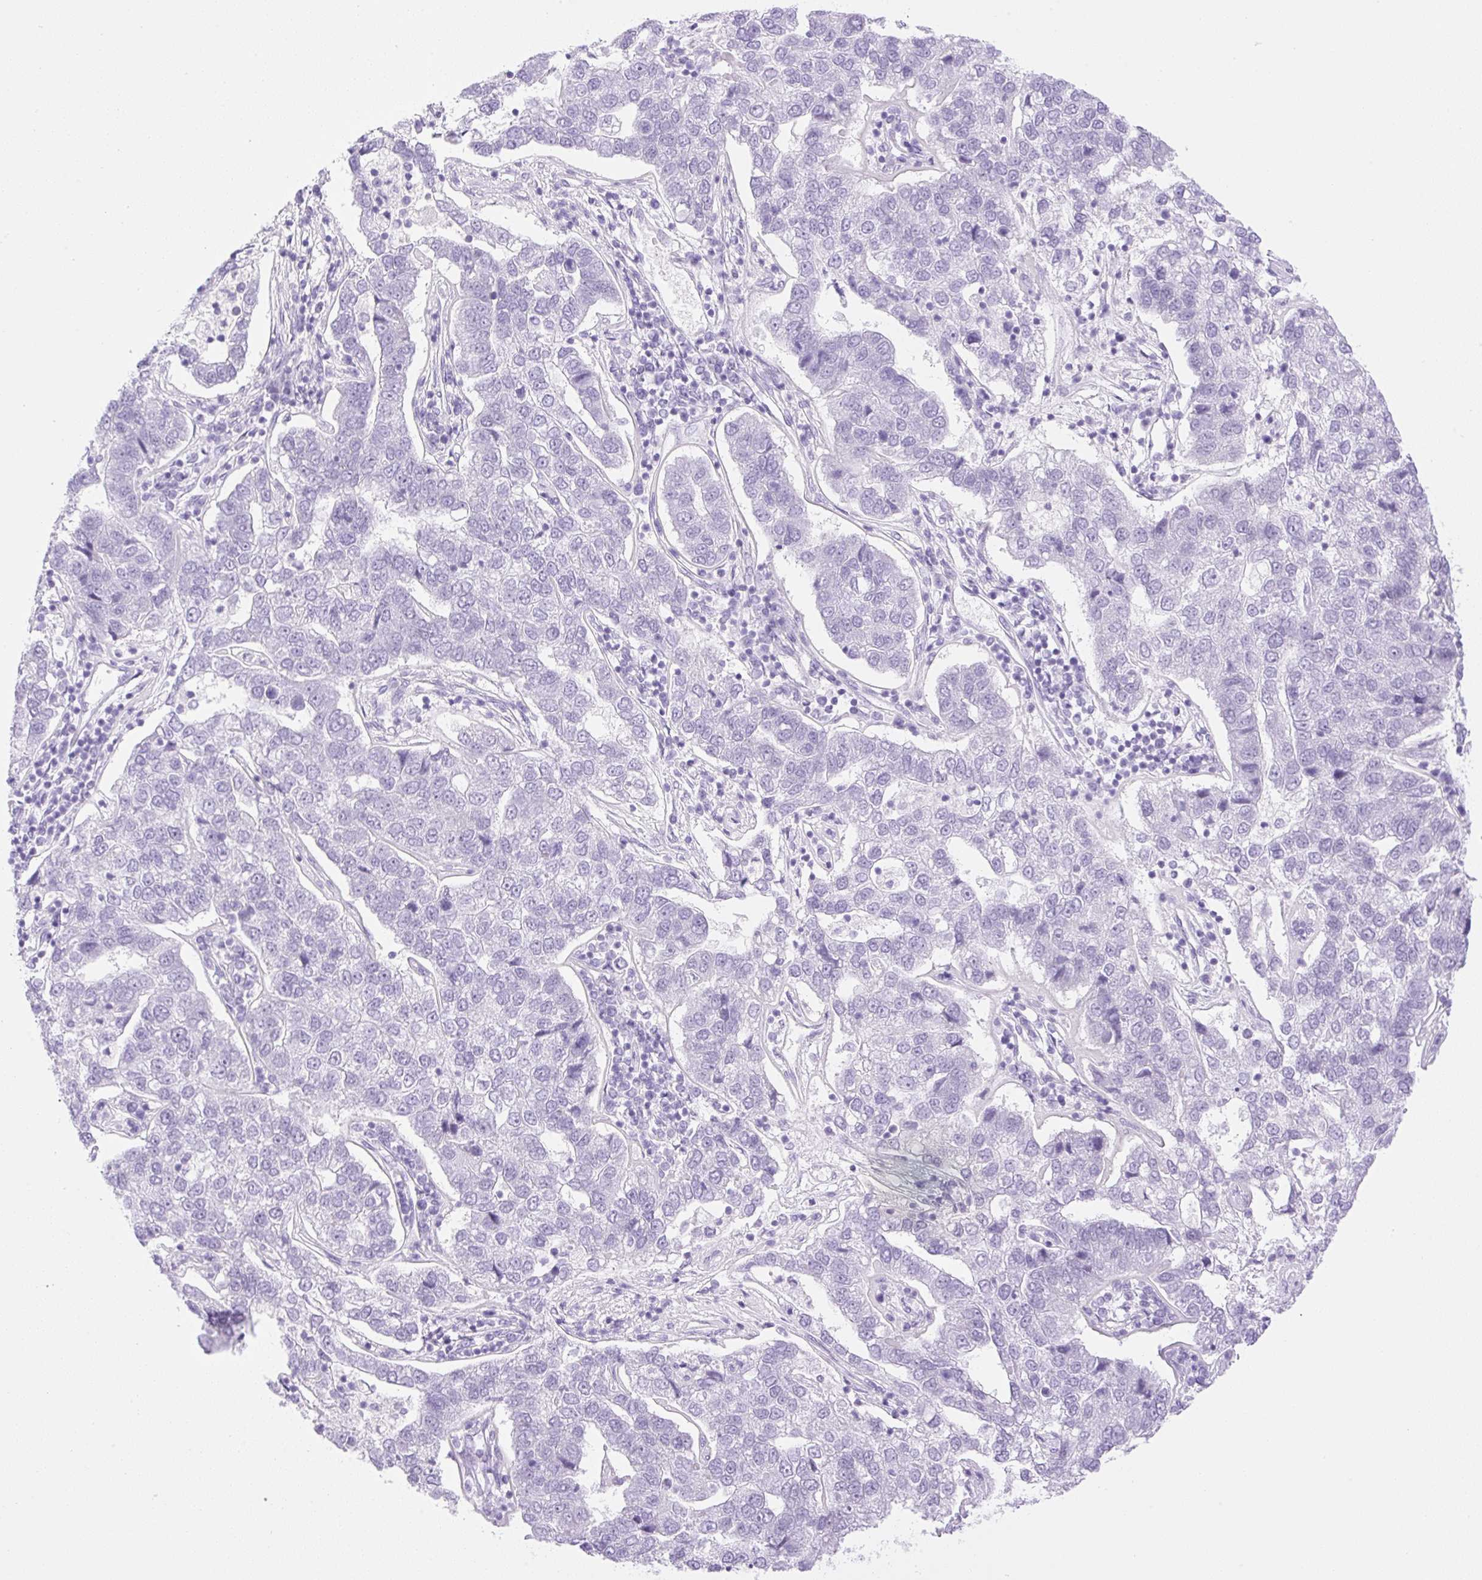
{"staining": {"intensity": "negative", "quantity": "none", "location": "none"}, "tissue": "pancreatic cancer", "cell_type": "Tumor cells", "image_type": "cancer", "snomed": [{"axis": "morphology", "description": "Adenocarcinoma, NOS"}, {"axis": "topography", "description": "Pancreas"}], "caption": "The image reveals no significant staining in tumor cells of pancreatic adenocarcinoma.", "gene": "SPRR4", "patient": {"sex": "female", "age": 61}}